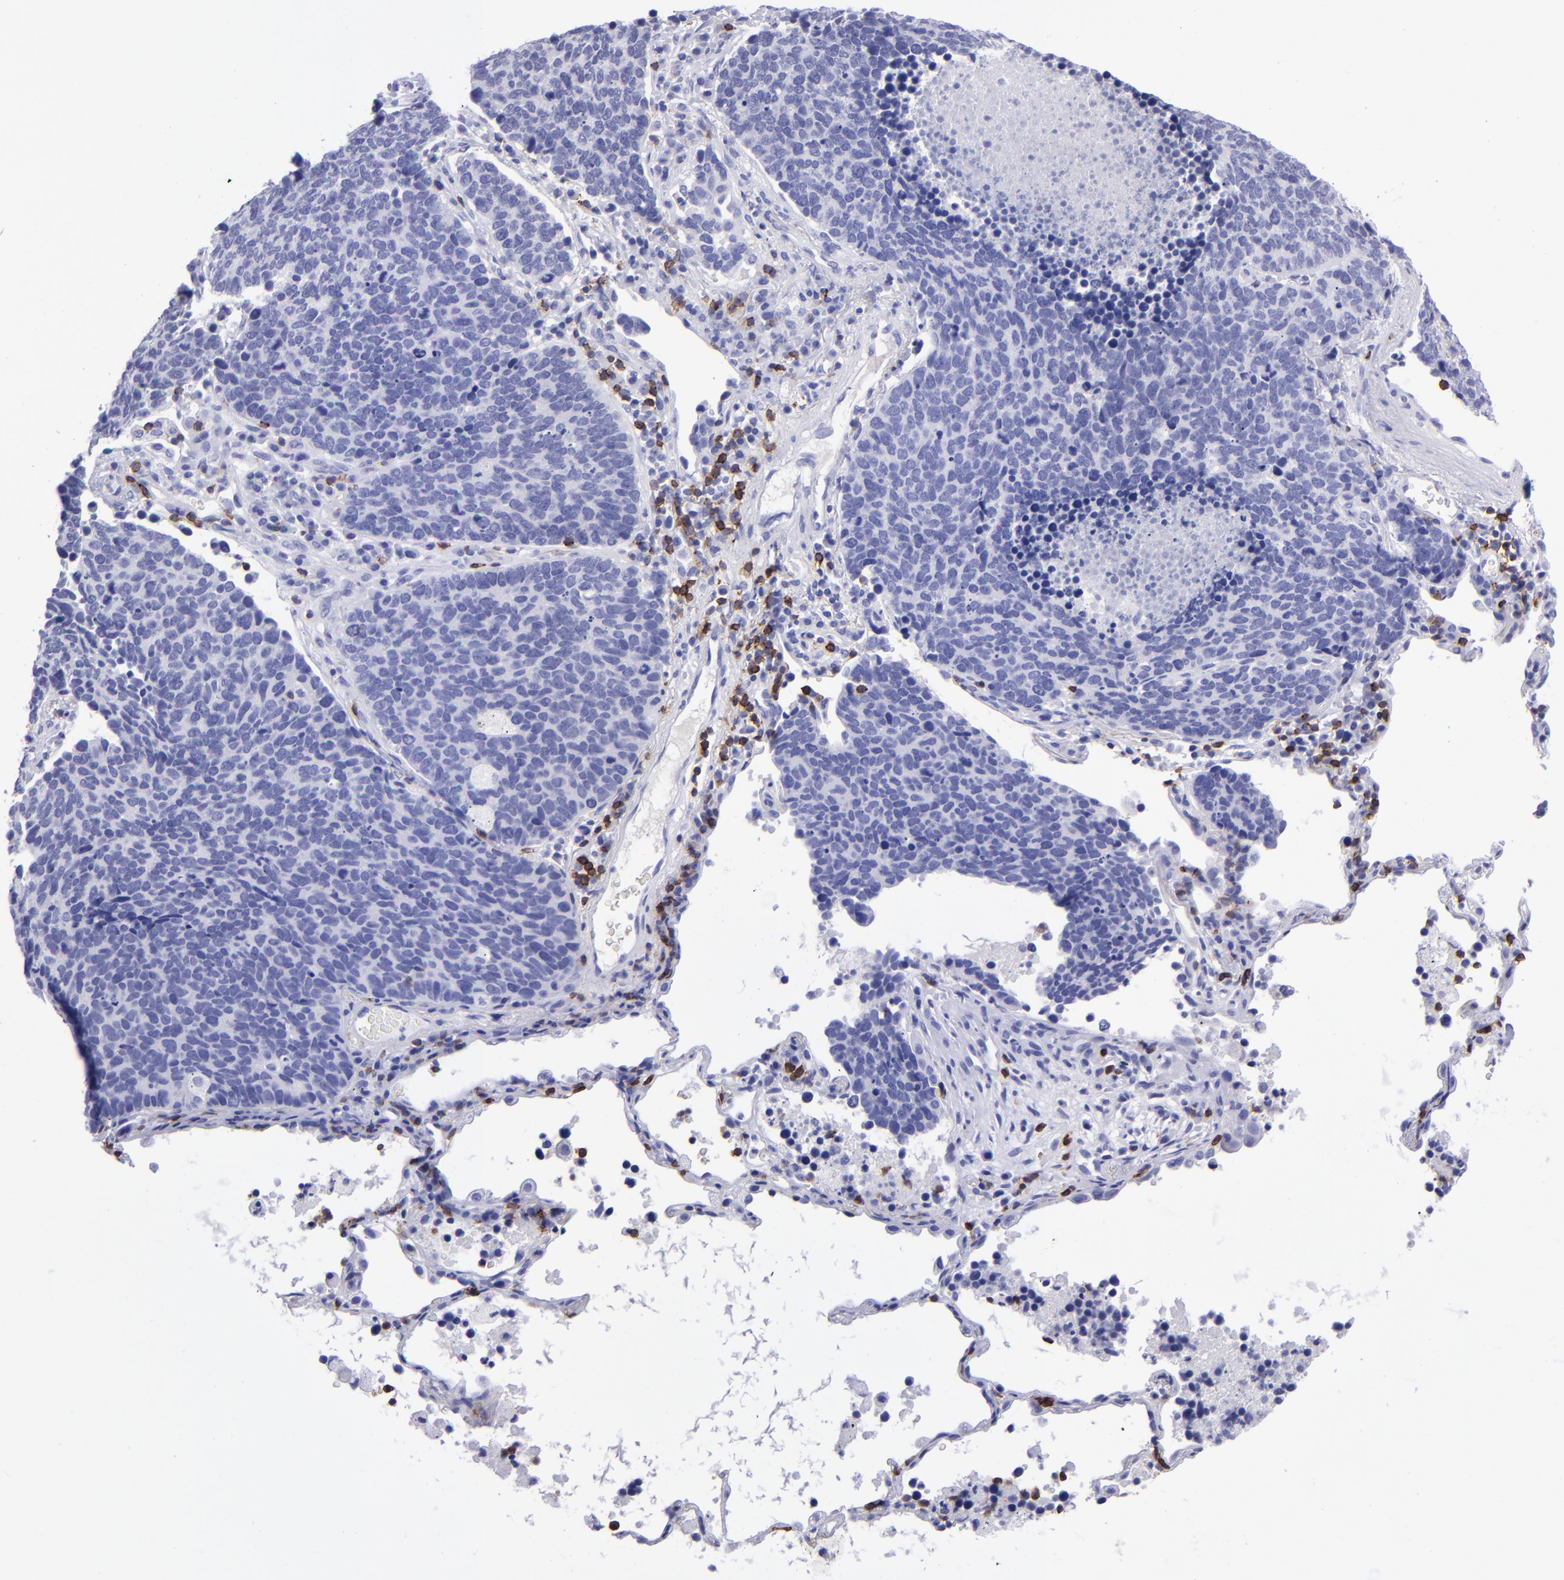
{"staining": {"intensity": "negative", "quantity": "none", "location": "none"}, "tissue": "lung cancer", "cell_type": "Tumor cells", "image_type": "cancer", "snomed": [{"axis": "morphology", "description": "Neoplasm, malignant, NOS"}, {"axis": "topography", "description": "Lung"}], "caption": "High magnification brightfield microscopy of malignant neoplasm (lung) stained with DAB (3,3'-diaminobenzidine) (brown) and counterstained with hematoxylin (blue): tumor cells show no significant staining.", "gene": "CD6", "patient": {"sex": "female", "age": 75}}